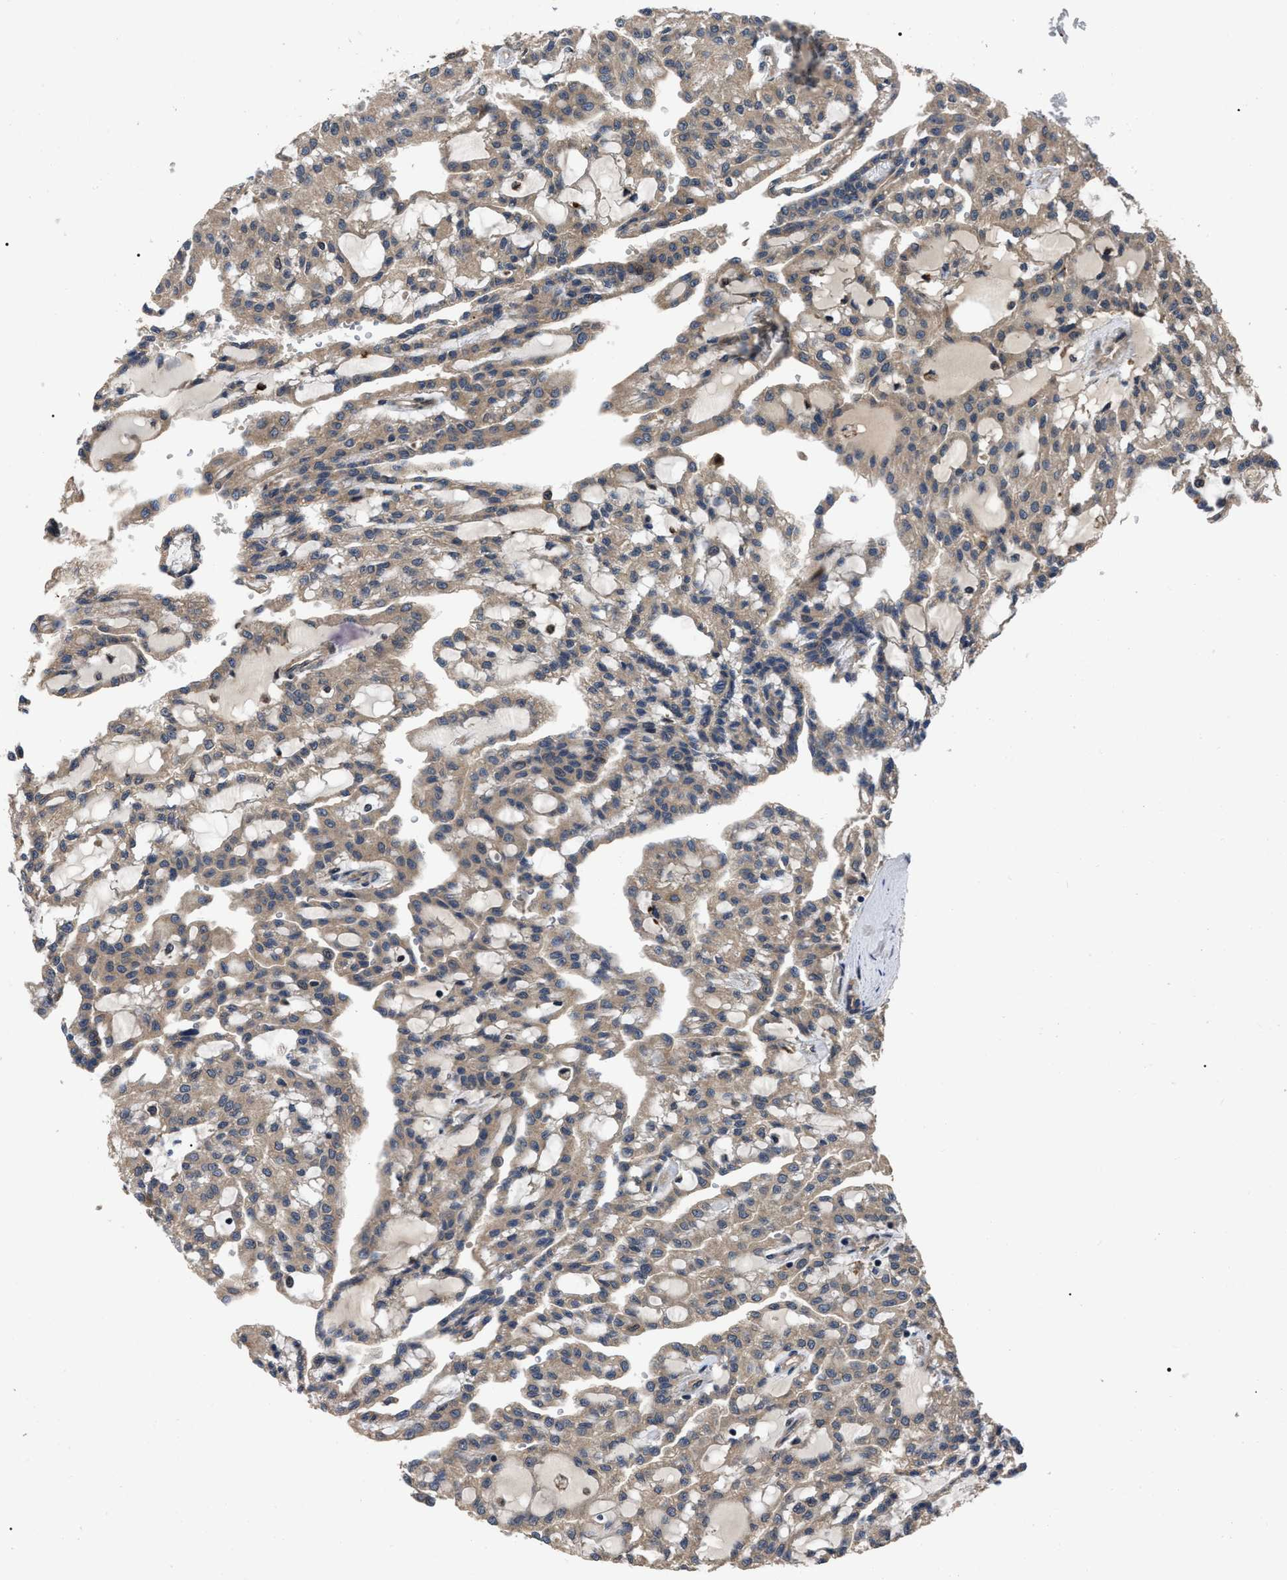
{"staining": {"intensity": "moderate", "quantity": ">75%", "location": "cytoplasmic/membranous"}, "tissue": "renal cancer", "cell_type": "Tumor cells", "image_type": "cancer", "snomed": [{"axis": "morphology", "description": "Adenocarcinoma, NOS"}, {"axis": "topography", "description": "Kidney"}], "caption": "A brown stain shows moderate cytoplasmic/membranous positivity of a protein in human adenocarcinoma (renal) tumor cells. (DAB (3,3'-diaminobenzidine) IHC, brown staining for protein, blue staining for nuclei).", "gene": "PPWD1", "patient": {"sex": "male", "age": 63}}